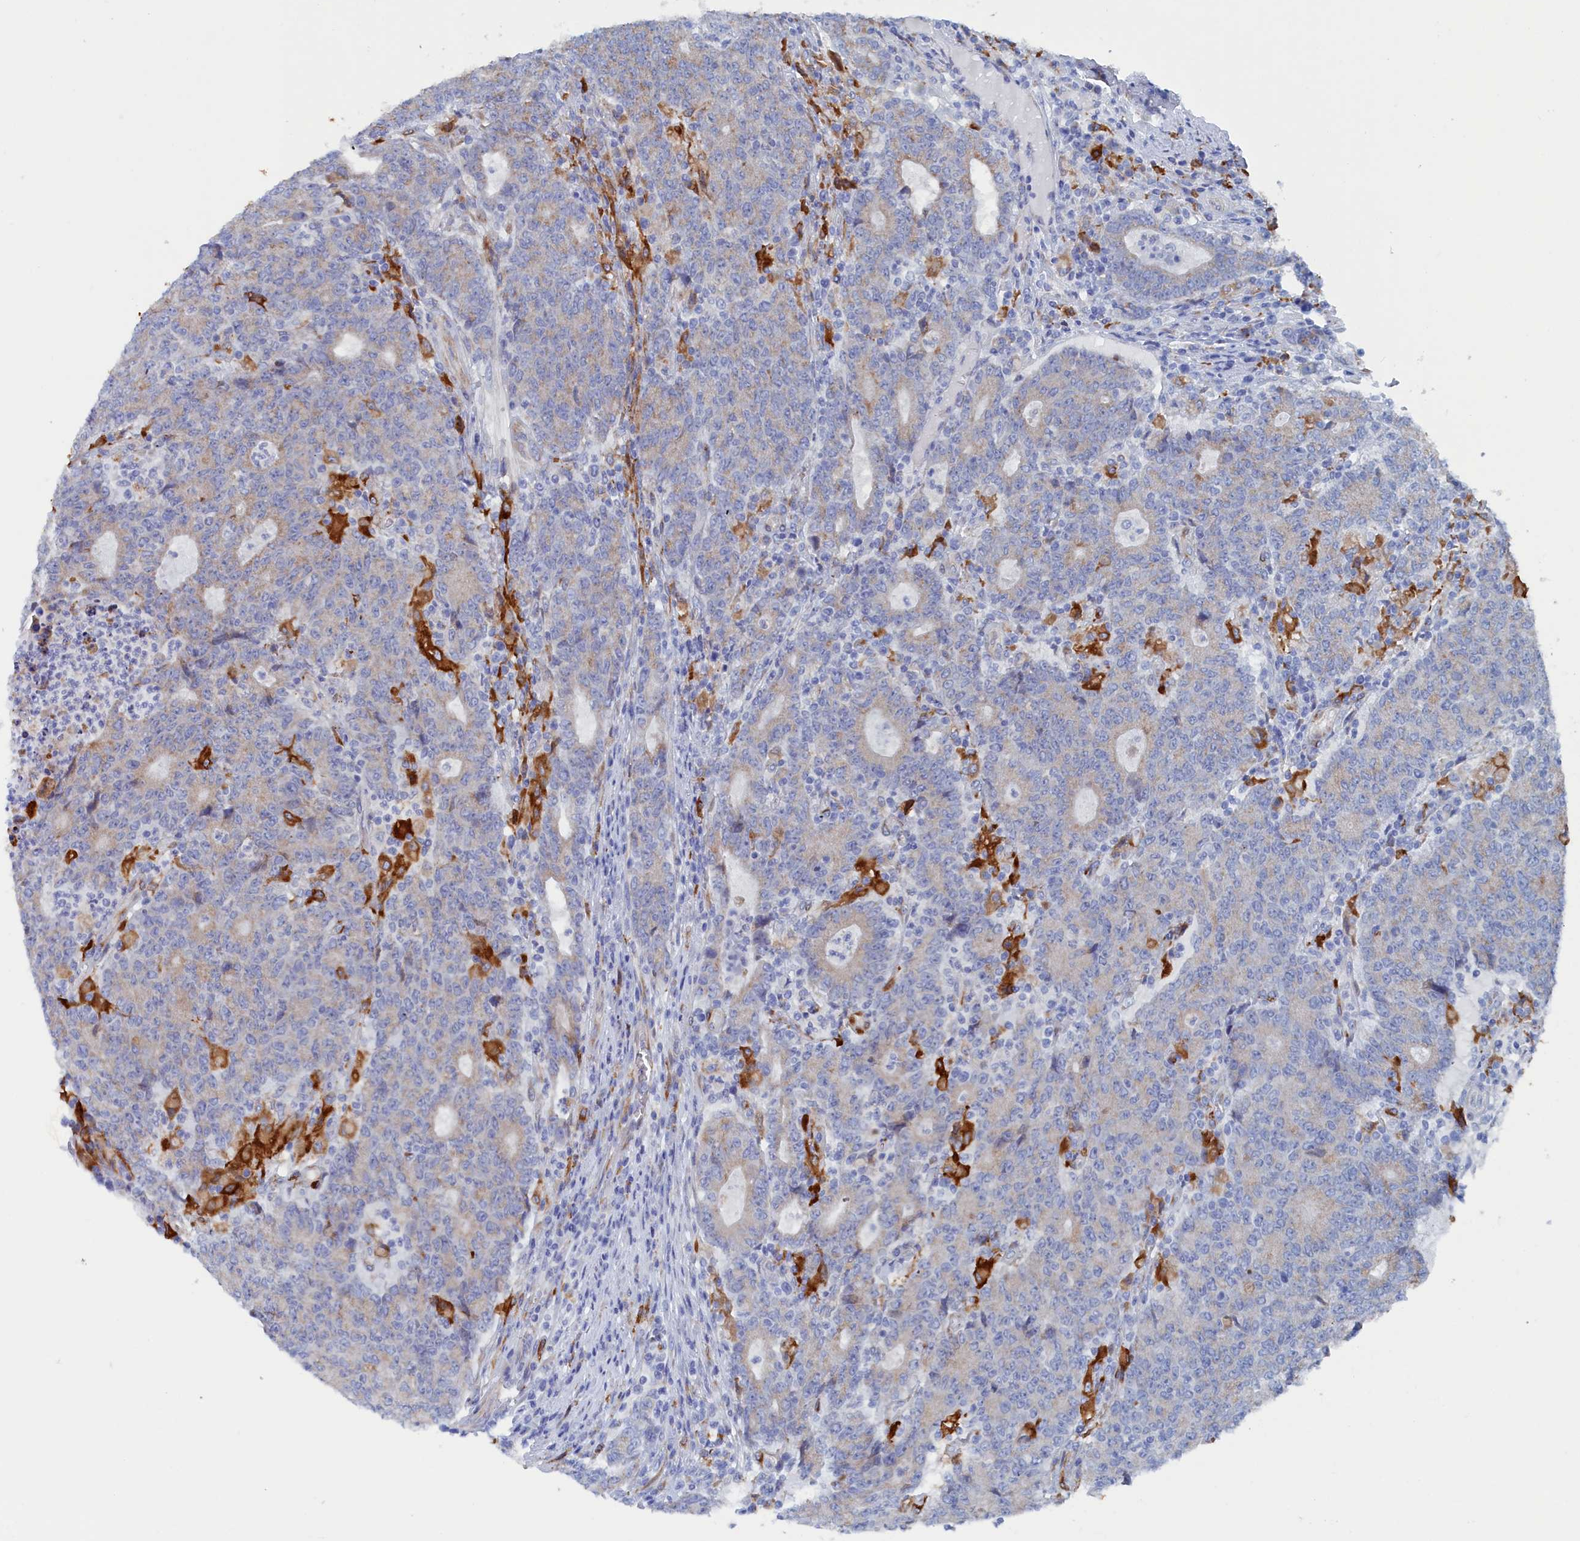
{"staining": {"intensity": "weak", "quantity": "<25%", "location": "cytoplasmic/membranous"}, "tissue": "colorectal cancer", "cell_type": "Tumor cells", "image_type": "cancer", "snomed": [{"axis": "morphology", "description": "Adenocarcinoma, NOS"}, {"axis": "topography", "description": "Colon"}], "caption": "The photomicrograph demonstrates no significant staining in tumor cells of adenocarcinoma (colorectal).", "gene": "COG7", "patient": {"sex": "female", "age": 75}}